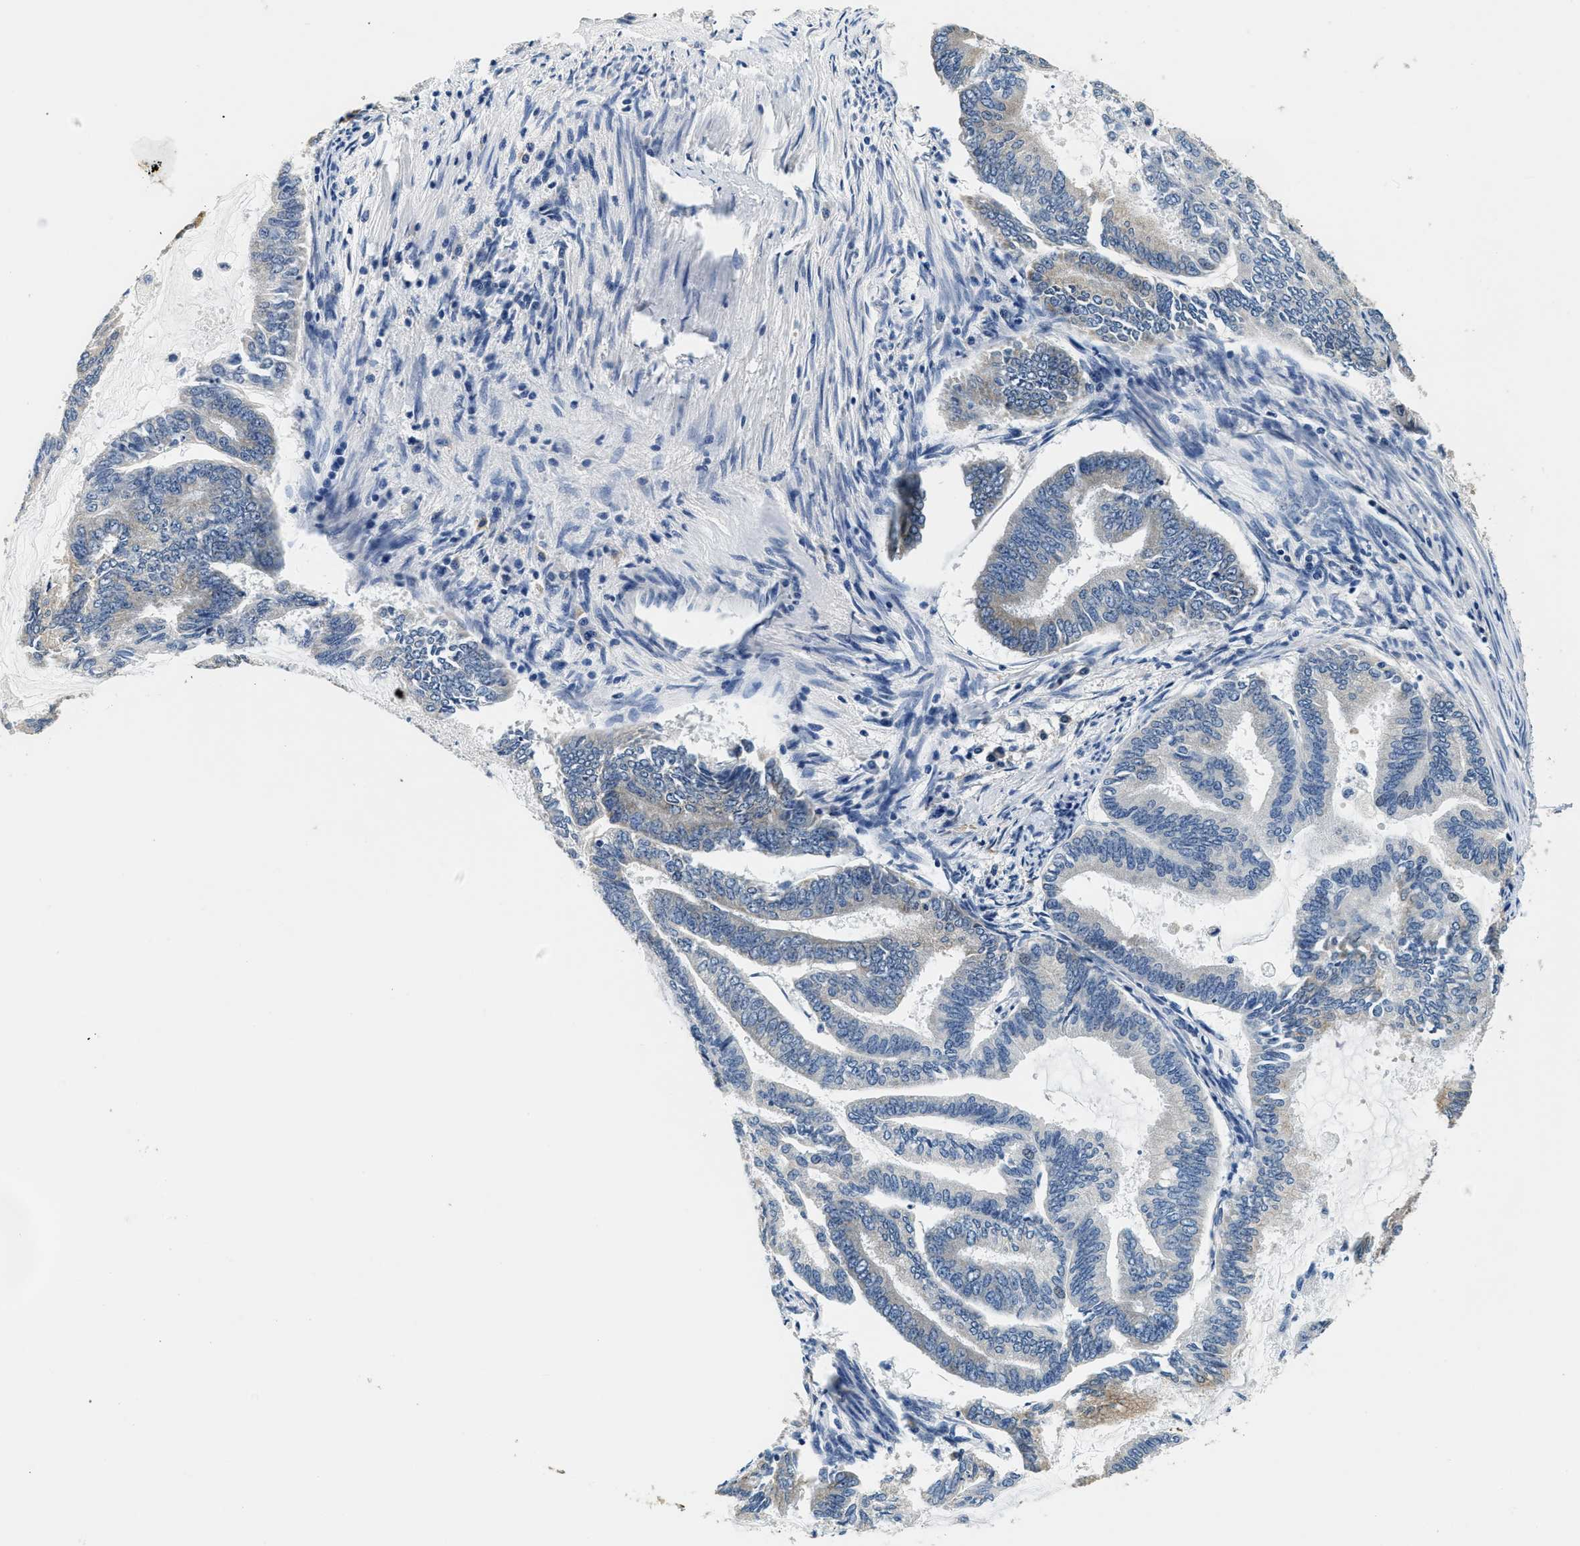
{"staining": {"intensity": "weak", "quantity": "<25%", "location": "cytoplasmic/membranous"}, "tissue": "endometrial cancer", "cell_type": "Tumor cells", "image_type": "cancer", "snomed": [{"axis": "morphology", "description": "Adenocarcinoma, NOS"}, {"axis": "topography", "description": "Endometrium"}], "caption": "This is a image of immunohistochemistry (IHC) staining of adenocarcinoma (endometrial), which shows no staining in tumor cells.", "gene": "ALDH3A2", "patient": {"sex": "female", "age": 86}}